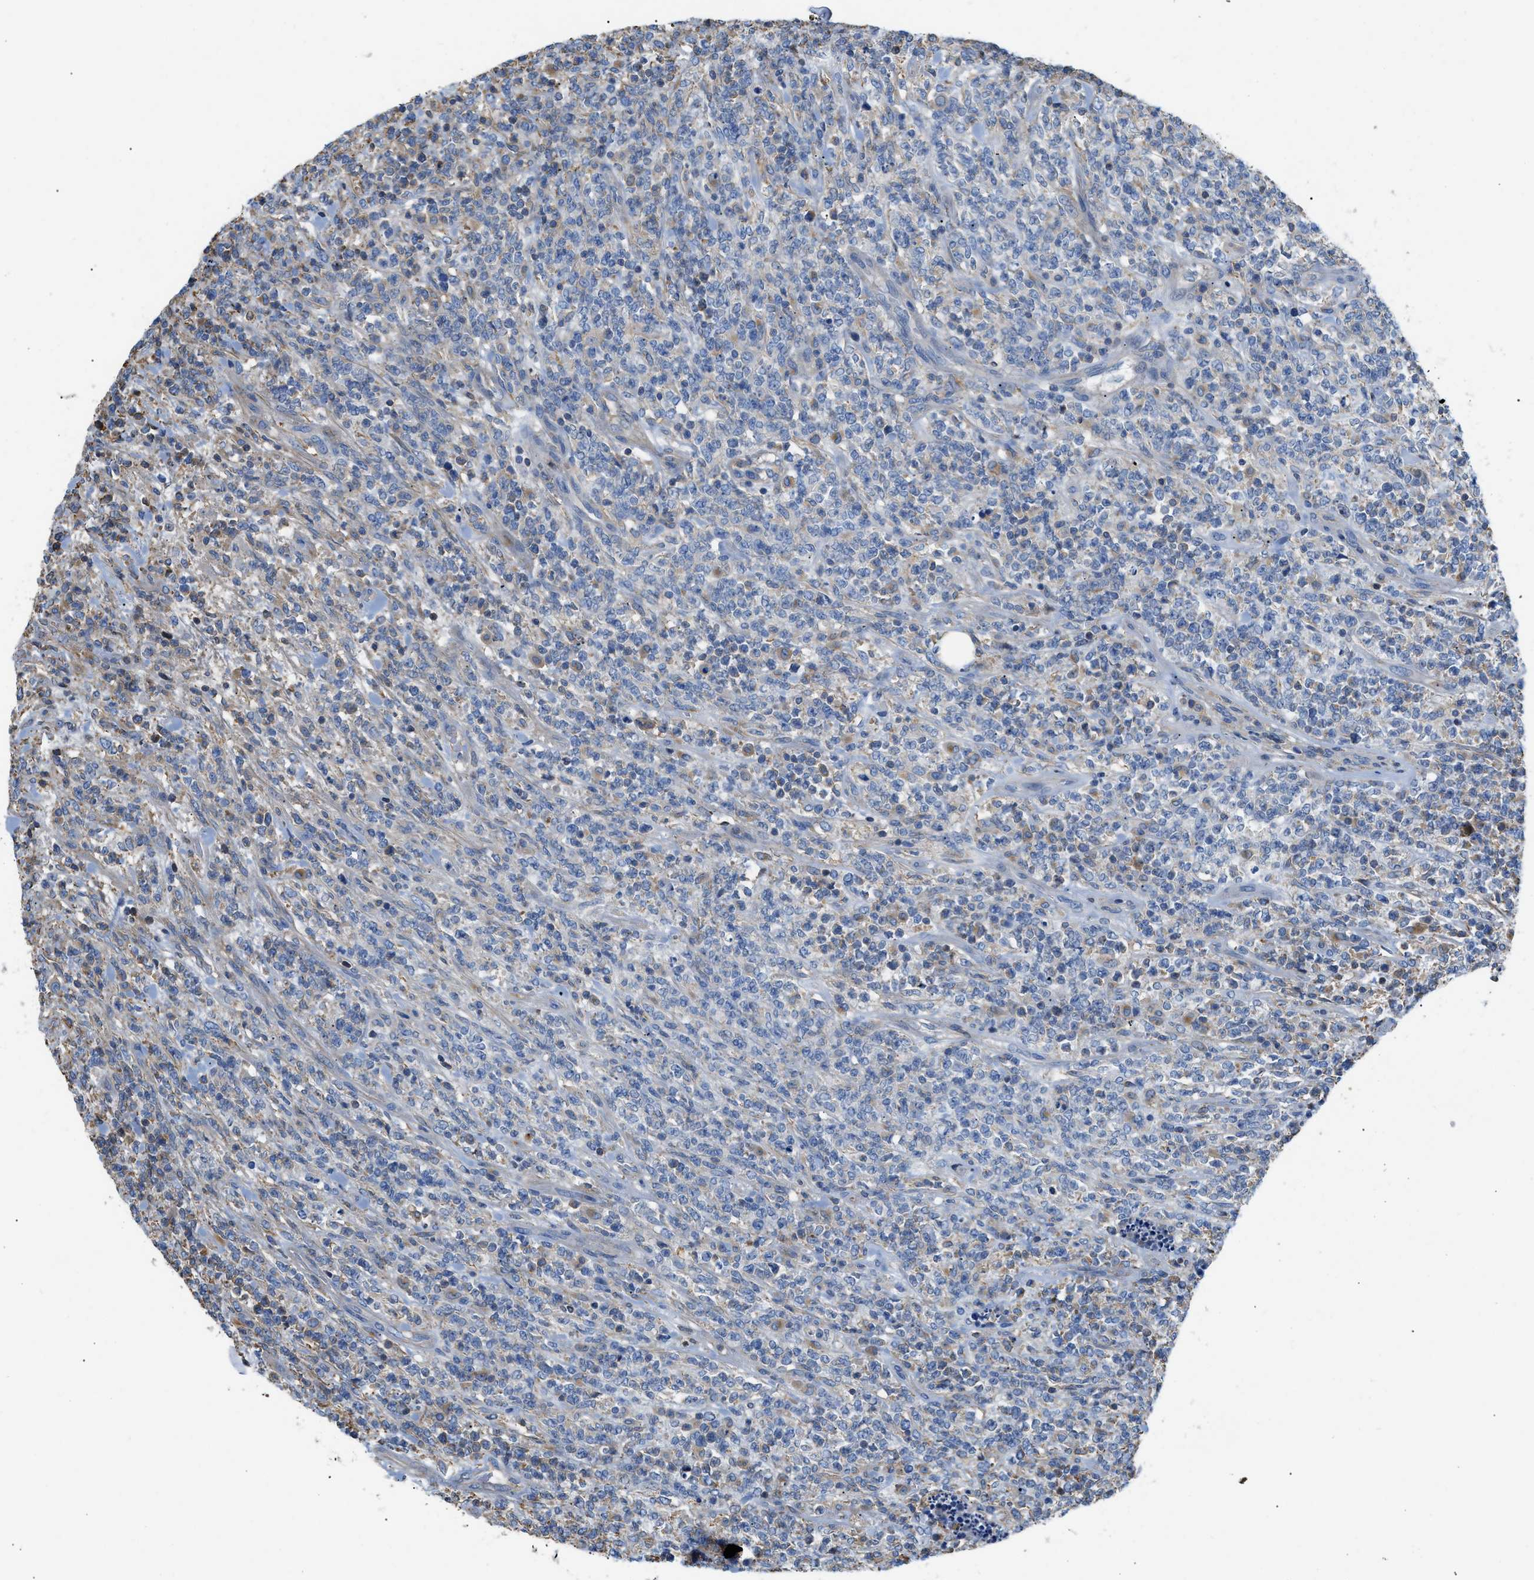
{"staining": {"intensity": "negative", "quantity": "none", "location": "none"}, "tissue": "lymphoma", "cell_type": "Tumor cells", "image_type": "cancer", "snomed": [{"axis": "morphology", "description": "Malignant lymphoma, non-Hodgkin's type, High grade"}, {"axis": "topography", "description": "Soft tissue"}], "caption": "There is no significant positivity in tumor cells of high-grade malignant lymphoma, non-Hodgkin's type.", "gene": "ATP6V0D1", "patient": {"sex": "male", "age": 18}}